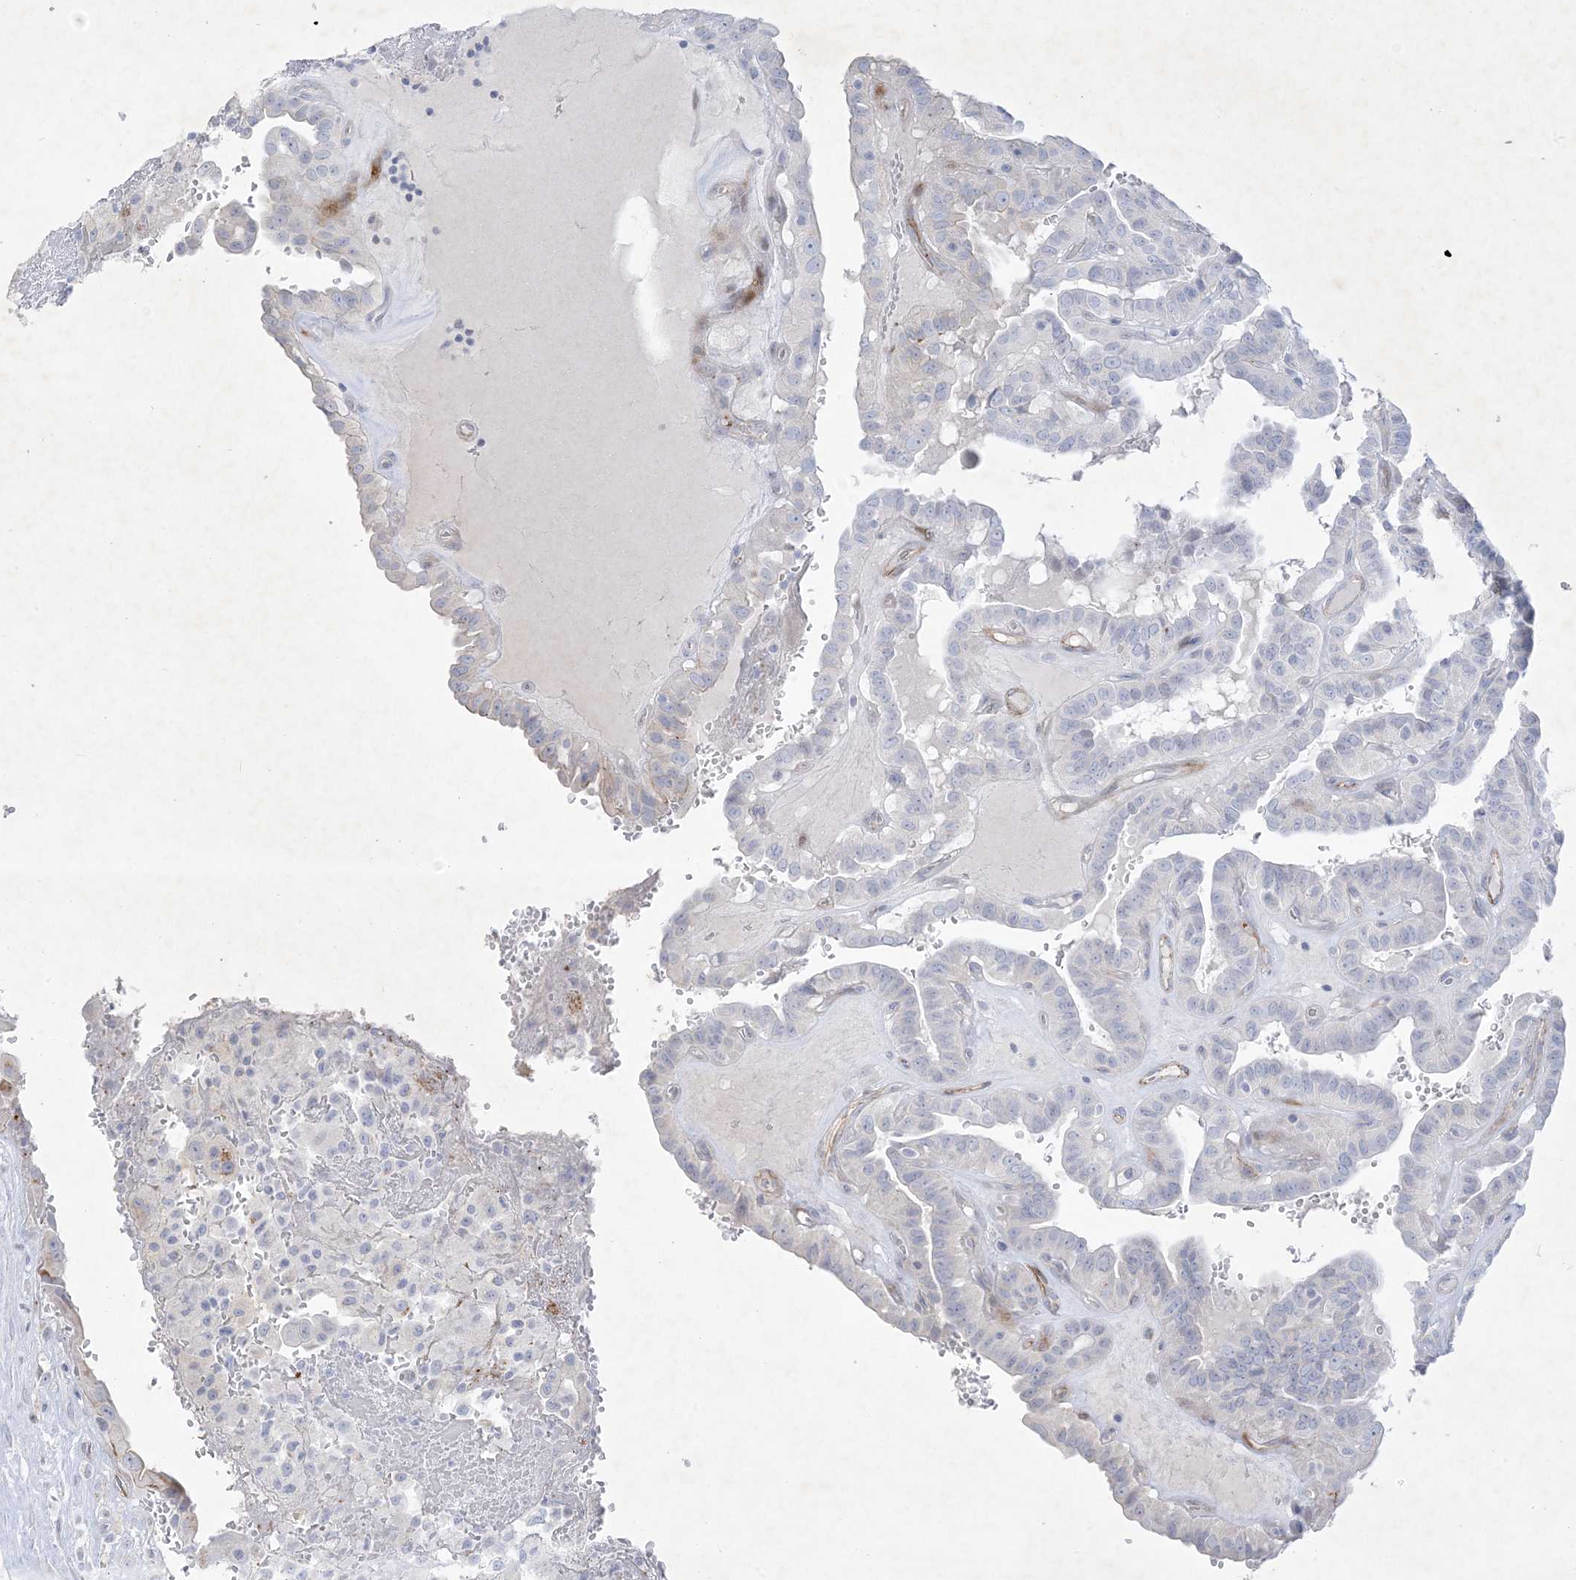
{"staining": {"intensity": "negative", "quantity": "none", "location": "none"}, "tissue": "thyroid cancer", "cell_type": "Tumor cells", "image_type": "cancer", "snomed": [{"axis": "morphology", "description": "Papillary adenocarcinoma, NOS"}, {"axis": "topography", "description": "Thyroid gland"}], "caption": "This is an IHC photomicrograph of human thyroid cancer. There is no staining in tumor cells.", "gene": "B3GNT7", "patient": {"sex": "male", "age": 77}}